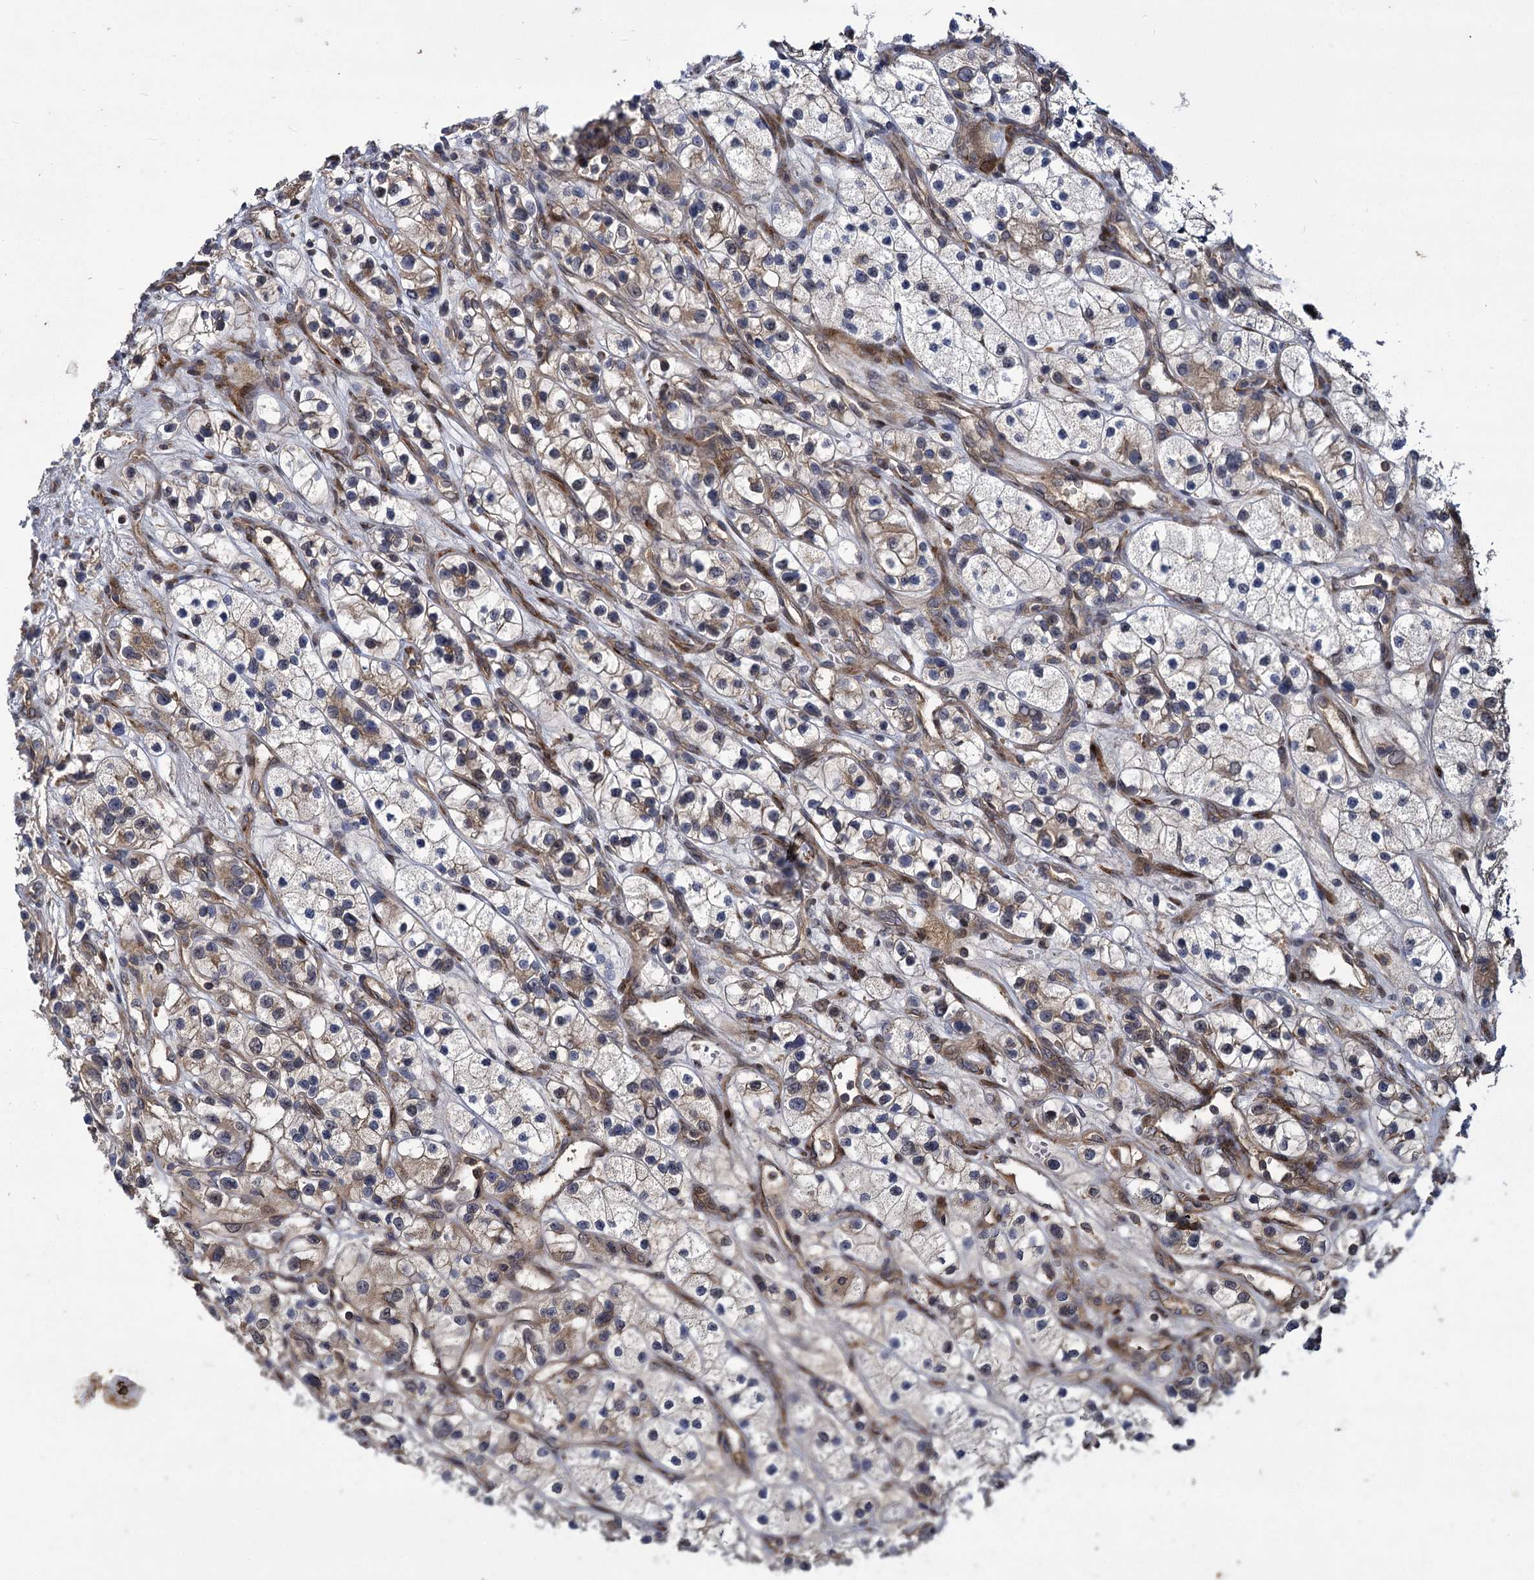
{"staining": {"intensity": "weak", "quantity": "25%-75%", "location": "cytoplasmic/membranous"}, "tissue": "renal cancer", "cell_type": "Tumor cells", "image_type": "cancer", "snomed": [{"axis": "morphology", "description": "Adenocarcinoma, NOS"}, {"axis": "topography", "description": "Kidney"}], "caption": "An IHC photomicrograph of tumor tissue is shown. Protein staining in brown labels weak cytoplasmic/membranous positivity in renal cancer within tumor cells.", "gene": "INPPL1", "patient": {"sex": "female", "age": 57}}